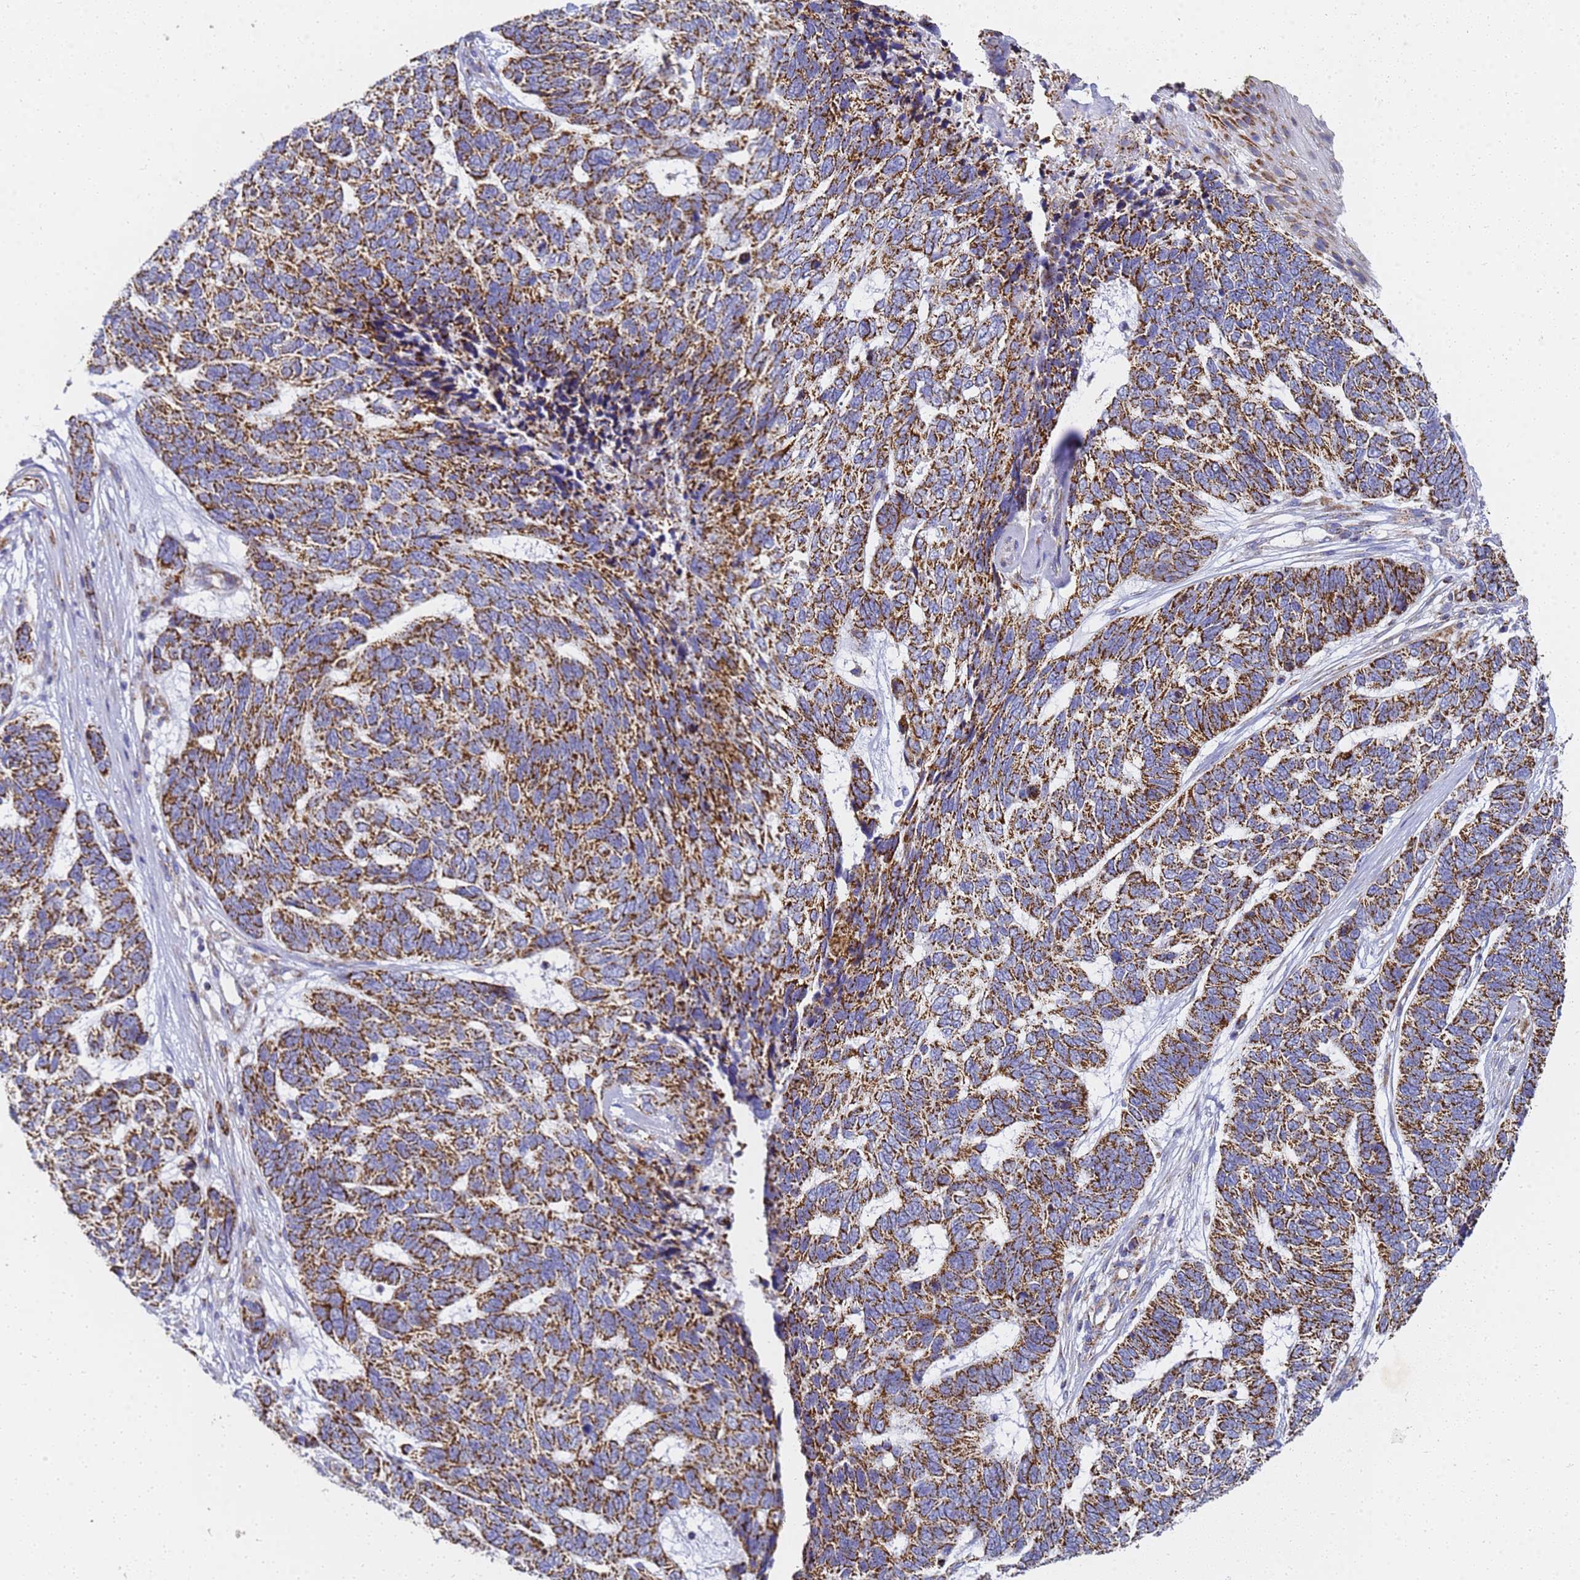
{"staining": {"intensity": "strong", "quantity": ">75%", "location": "cytoplasmic/membranous"}, "tissue": "skin cancer", "cell_type": "Tumor cells", "image_type": "cancer", "snomed": [{"axis": "morphology", "description": "Basal cell carcinoma"}, {"axis": "topography", "description": "Skin"}], "caption": "Immunohistochemical staining of human skin basal cell carcinoma demonstrates high levels of strong cytoplasmic/membranous positivity in about >75% of tumor cells.", "gene": "CNIH4", "patient": {"sex": "female", "age": 65}}